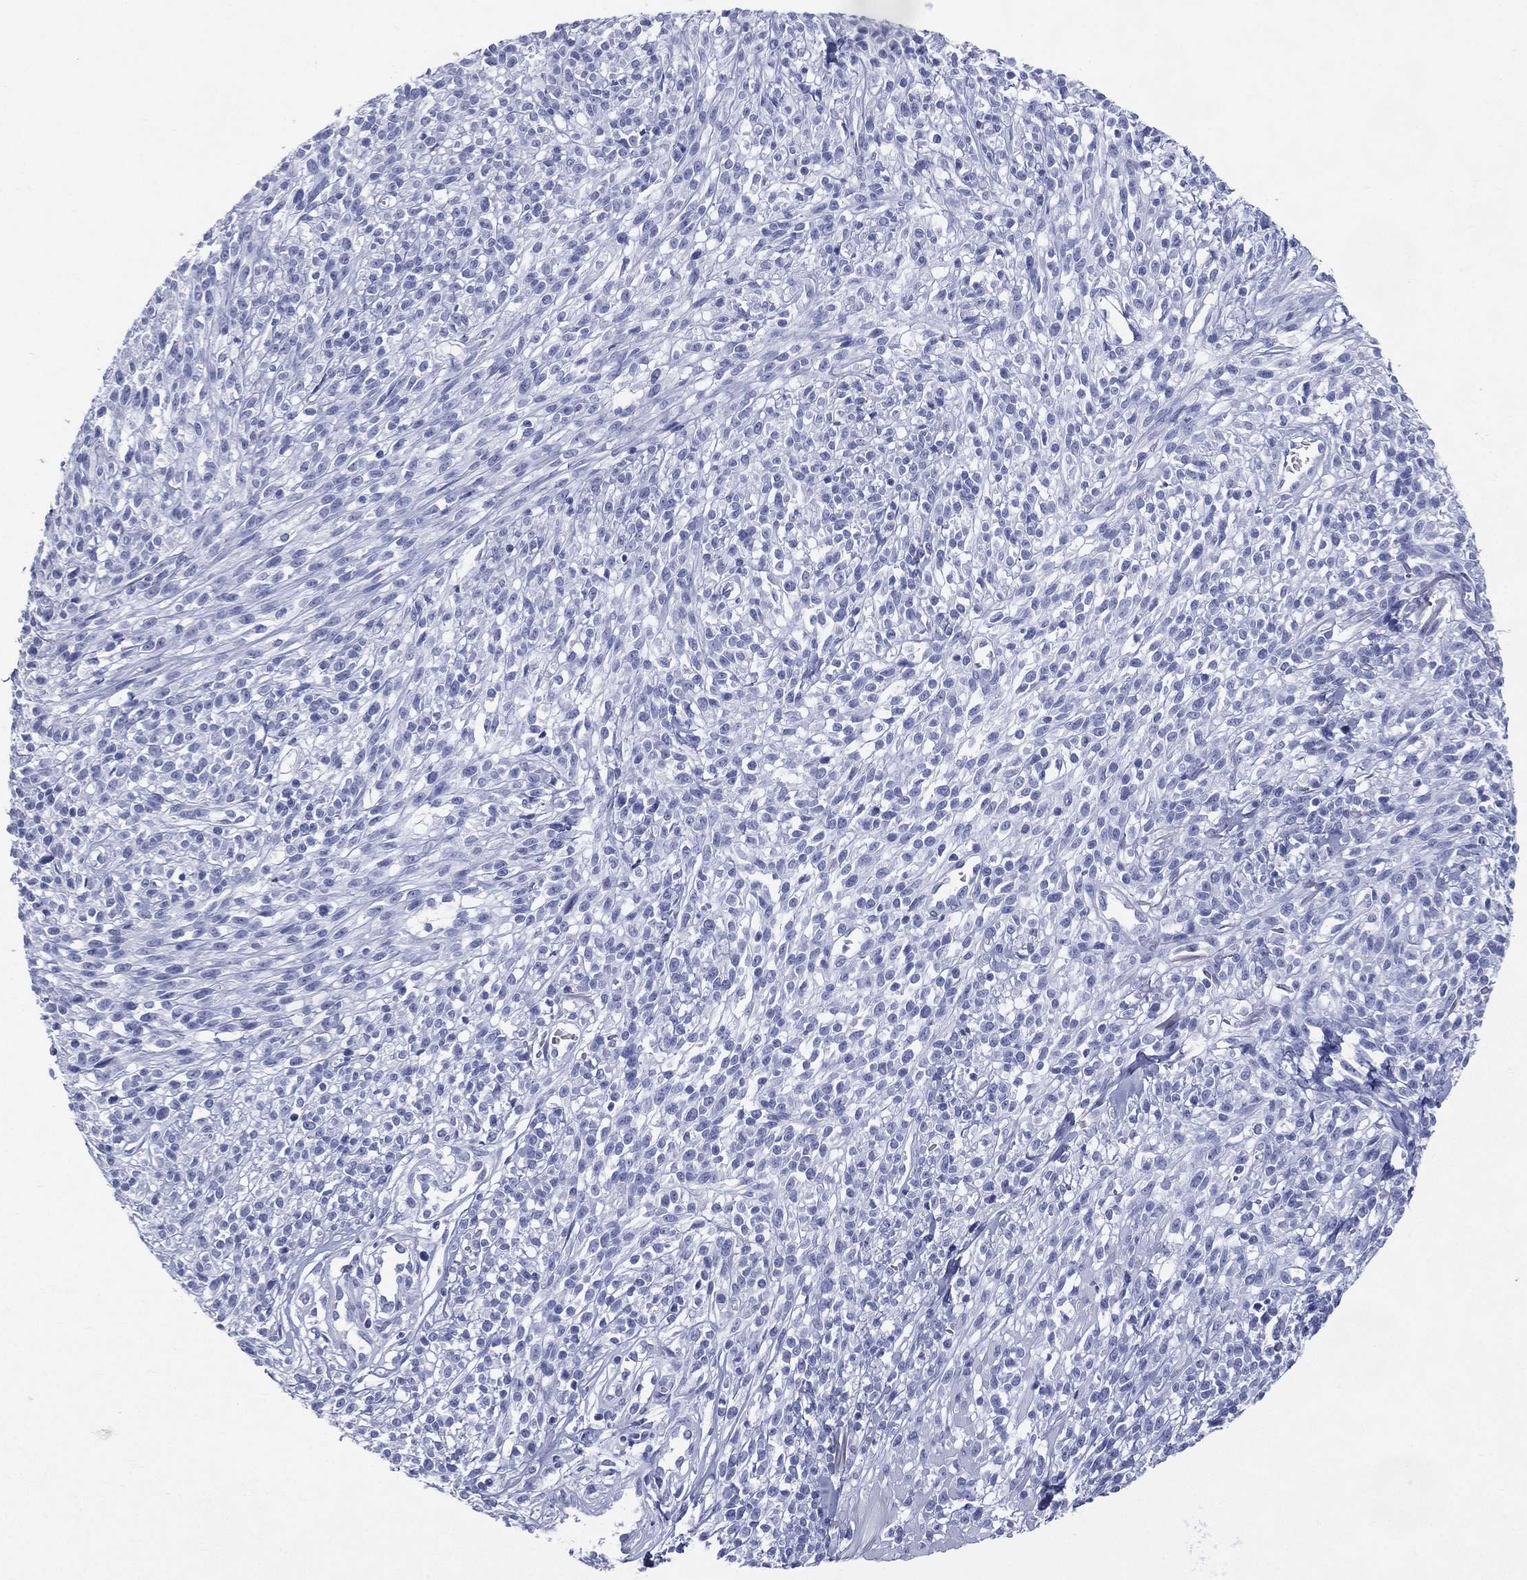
{"staining": {"intensity": "negative", "quantity": "none", "location": "none"}, "tissue": "melanoma", "cell_type": "Tumor cells", "image_type": "cancer", "snomed": [{"axis": "morphology", "description": "Malignant melanoma, NOS"}, {"axis": "topography", "description": "Skin"}, {"axis": "topography", "description": "Skin of trunk"}], "caption": "A high-resolution image shows IHC staining of malignant melanoma, which displays no significant expression in tumor cells. (Immunohistochemistry, brightfield microscopy, high magnification).", "gene": "ETNPPL", "patient": {"sex": "male", "age": 74}}